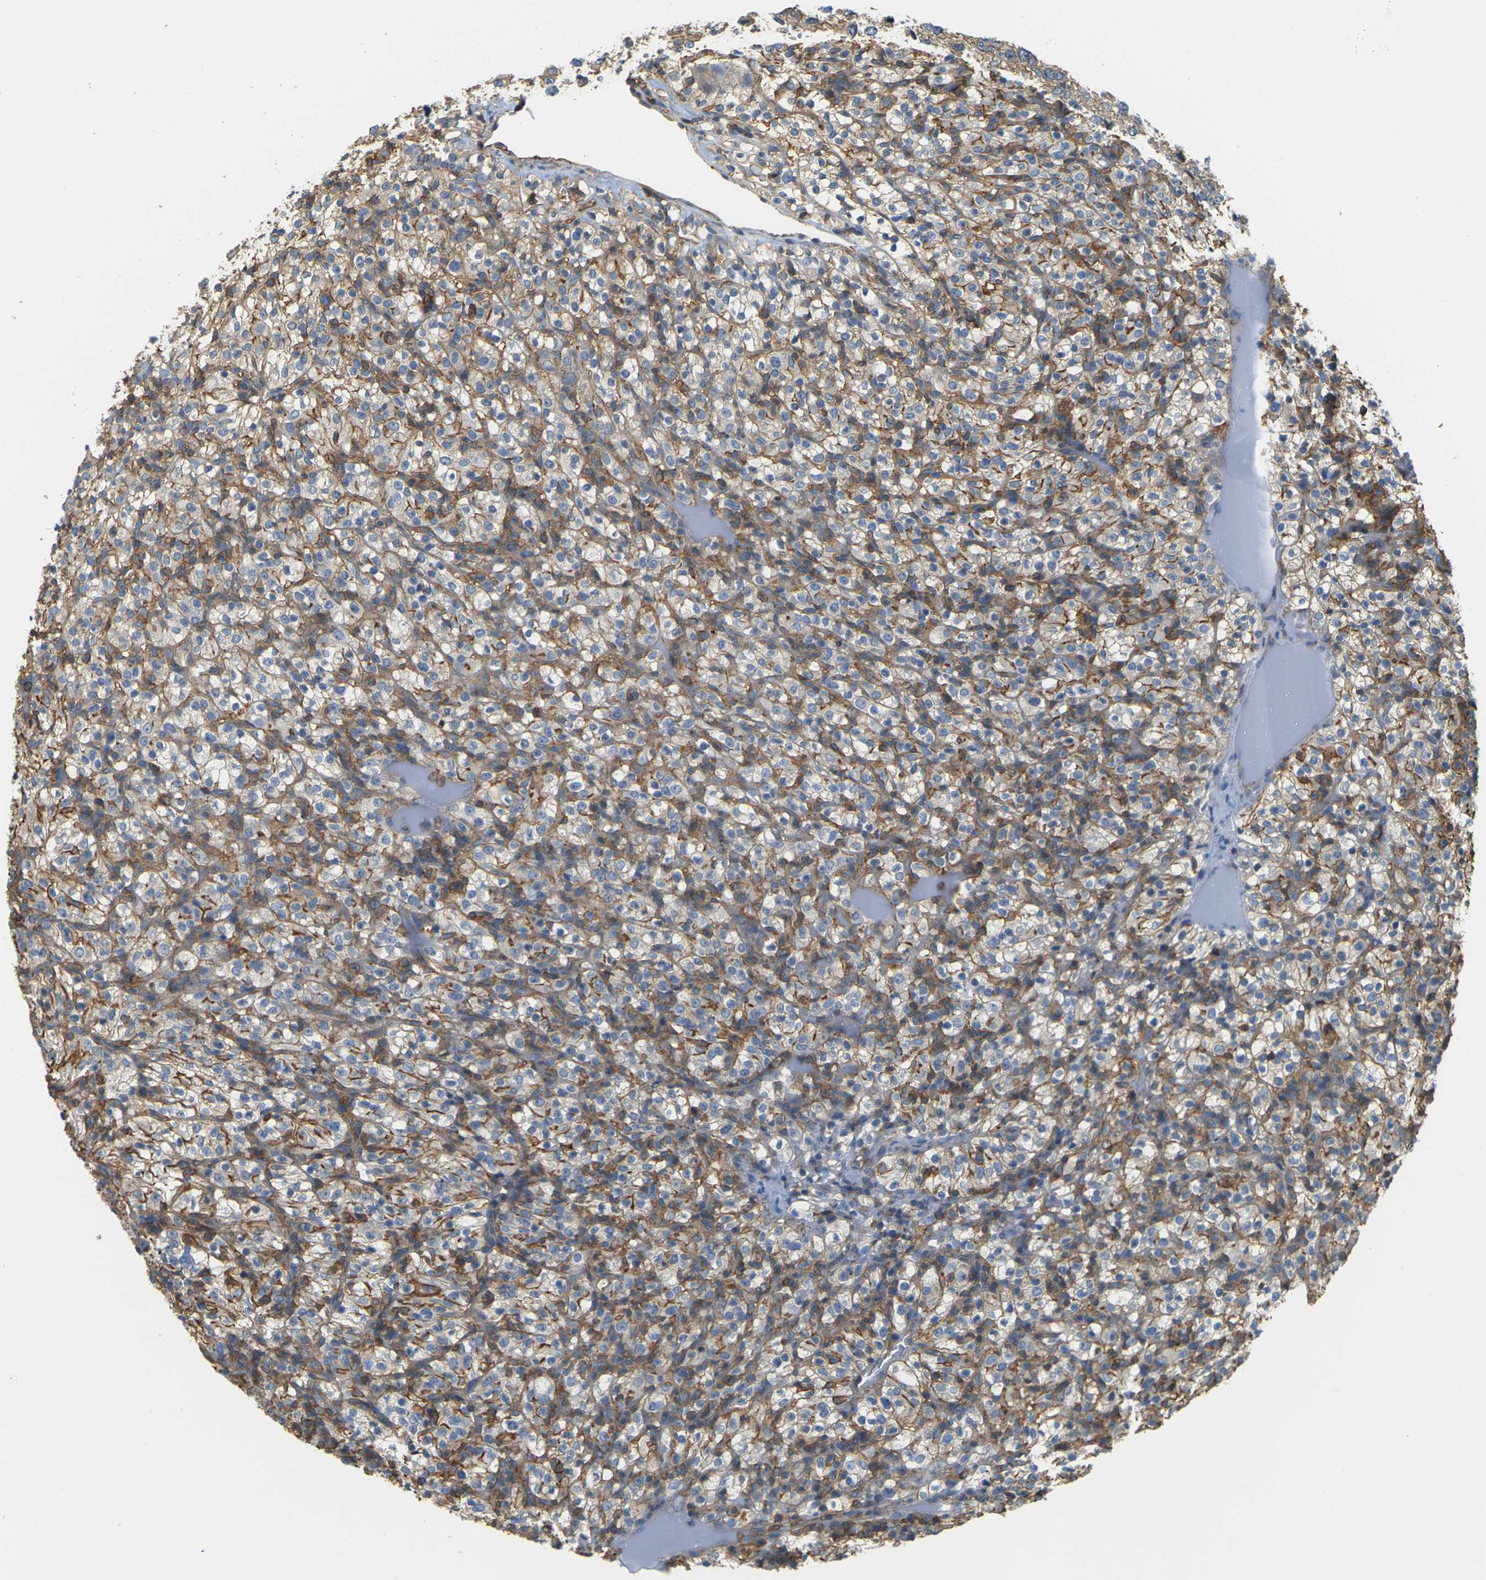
{"staining": {"intensity": "moderate", "quantity": "25%-75%", "location": "cytoplasmic/membranous"}, "tissue": "renal cancer", "cell_type": "Tumor cells", "image_type": "cancer", "snomed": [{"axis": "morphology", "description": "Normal tissue, NOS"}, {"axis": "morphology", "description": "Adenocarcinoma, NOS"}, {"axis": "topography", "description": "Kidney"}], "caption": "Renal adenocarcinoma stained with a protein marker demonstrates moderate staining in tumor cells.", "gene": "IQGAP1", "patient": {"sex": "female", "age": 72}}